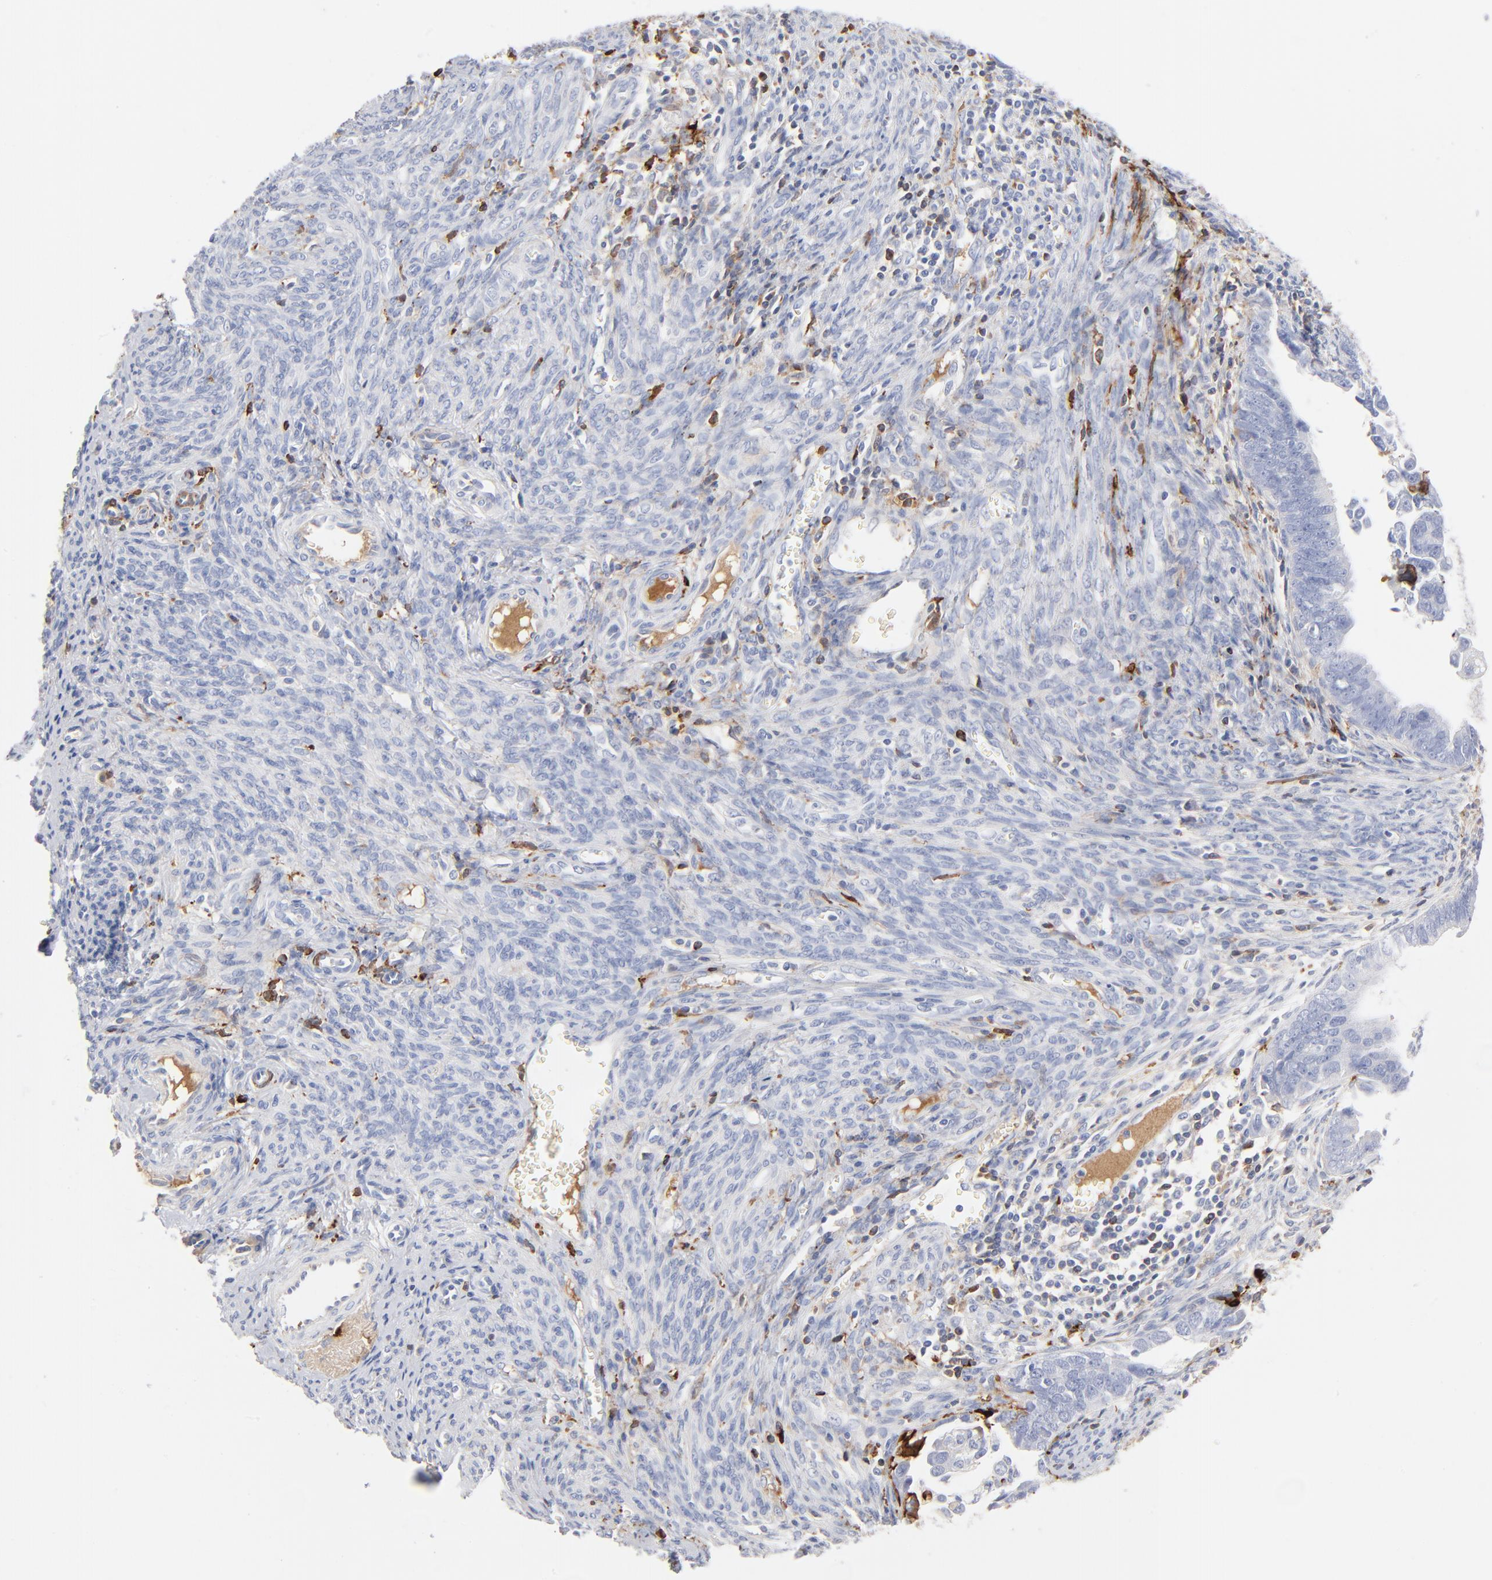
{"staining": {"intensity": "negative", "quantity": "none", "location": "none"}, "tissue": "endometrial cancer", "cell_type": "Tumor cells", "image_type": "cancer", "snomed": [{"axis": "morphology", "description": "Adenocarcinoma, NOS"}, {"axis": "topography", "description": "Endometrium"}], "caption": "This is an immunohistochemistry histopathology image of human adenocarcinoma (endometrial). There is no expression in tumor cells.", "gene": "APOH", "patient": {"sex": "female", "age": 75}}